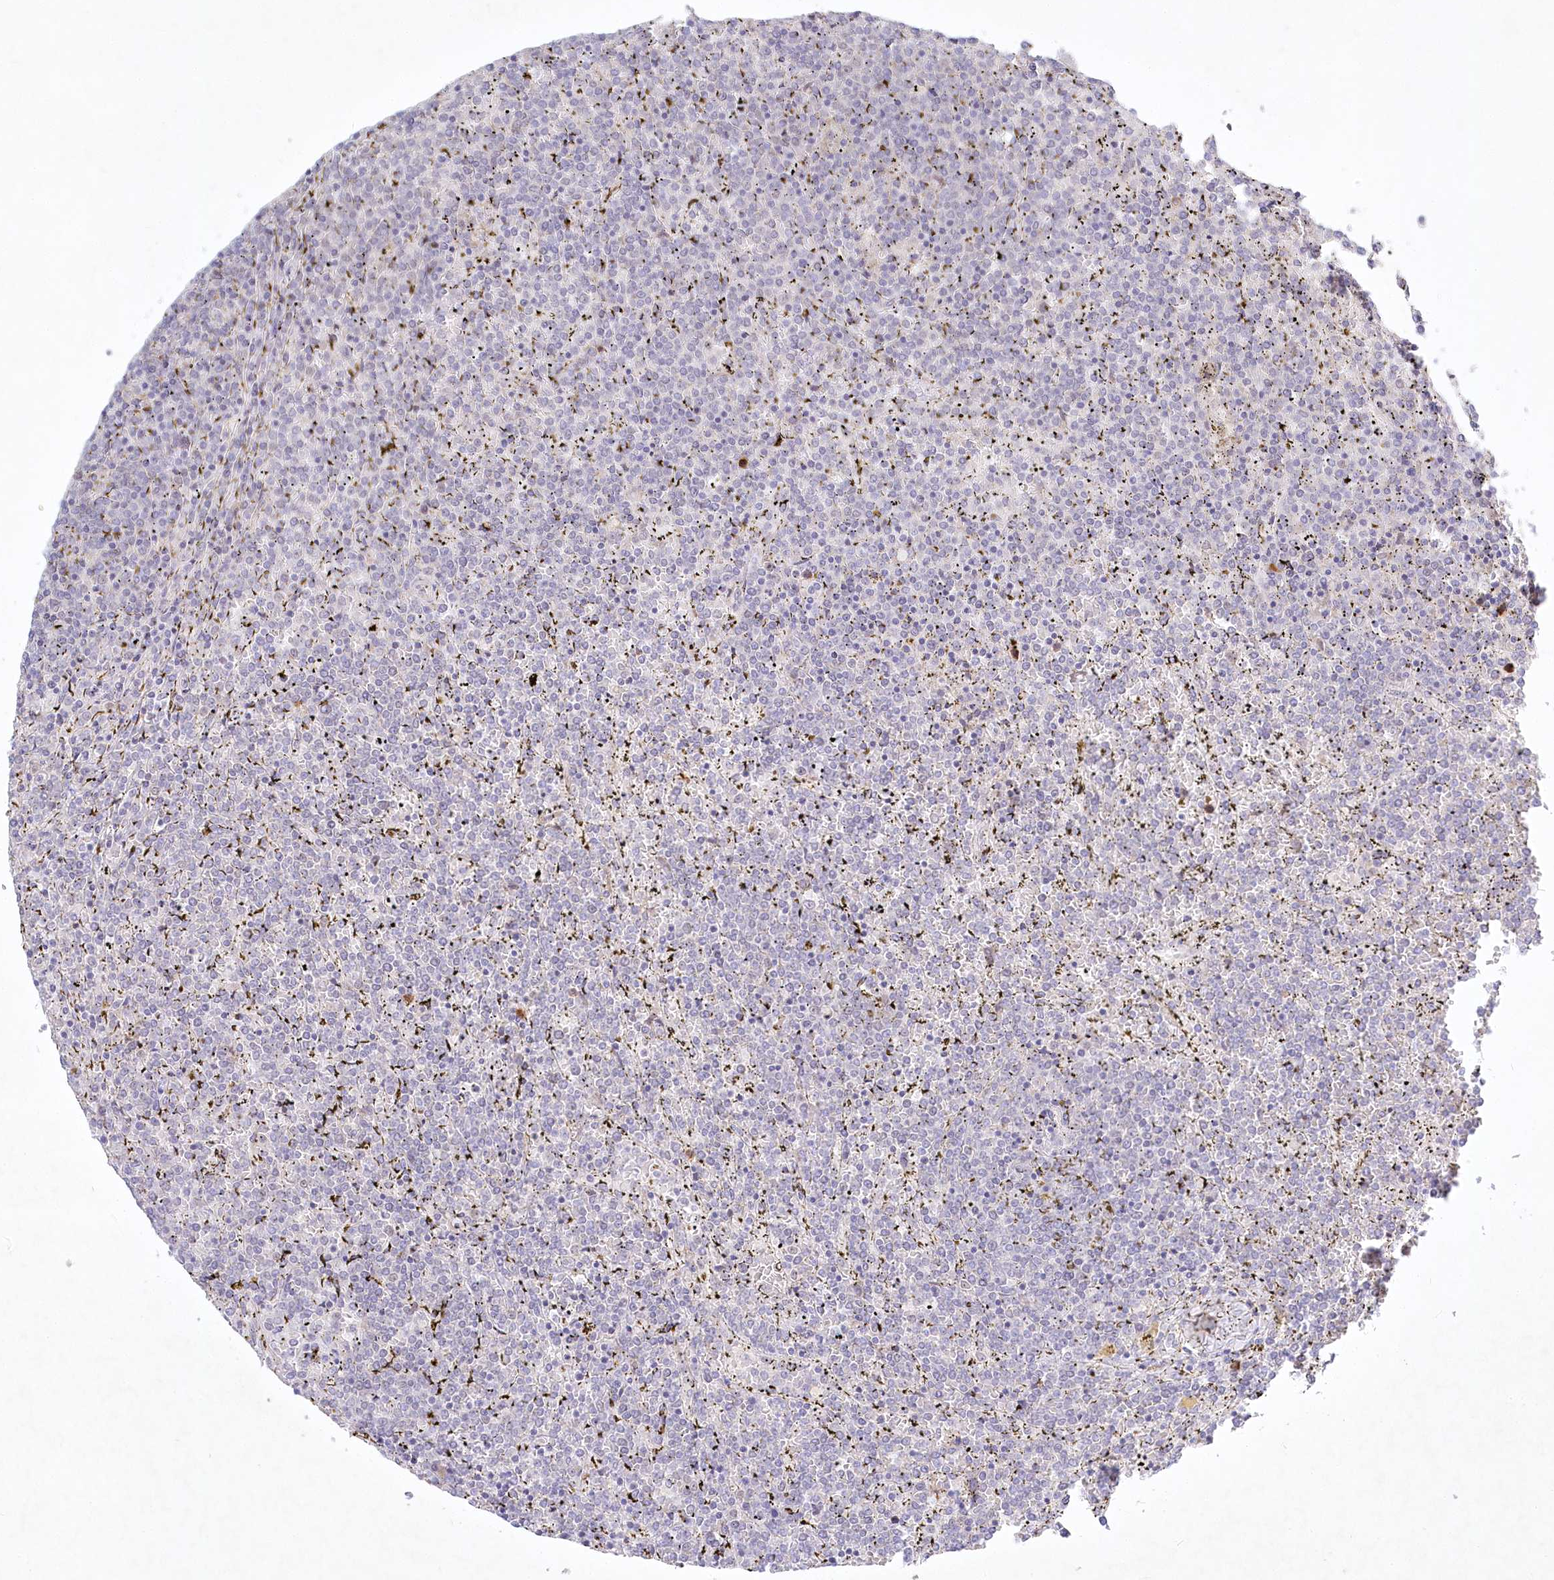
{"staining": {"intensity": "negative", "quantity": "none", "location": "none"}, "tissue": "lymphoma", "cell_type": "Tumor cells", "image_type": "cancer", "snomed": [{"axis": "morphology", "description": "Malignant lymphoma, non-Hodgkin's type, Low grade"}, {"axis": "topography", "description": "Spleen"}], "caption": "IHC micrograph of neoplastic tissue: lymphoma stained with DAB displays no significant protein positivity in tumor cells. (Stains: DAB (3,3'-diaminobenzidine) IHC with hematoxylin counter stain, Microscopy: brightfield microscopy at high magnification).", "gene": "ABITRAM", "patient": {"sex": "female", "age": 19}}